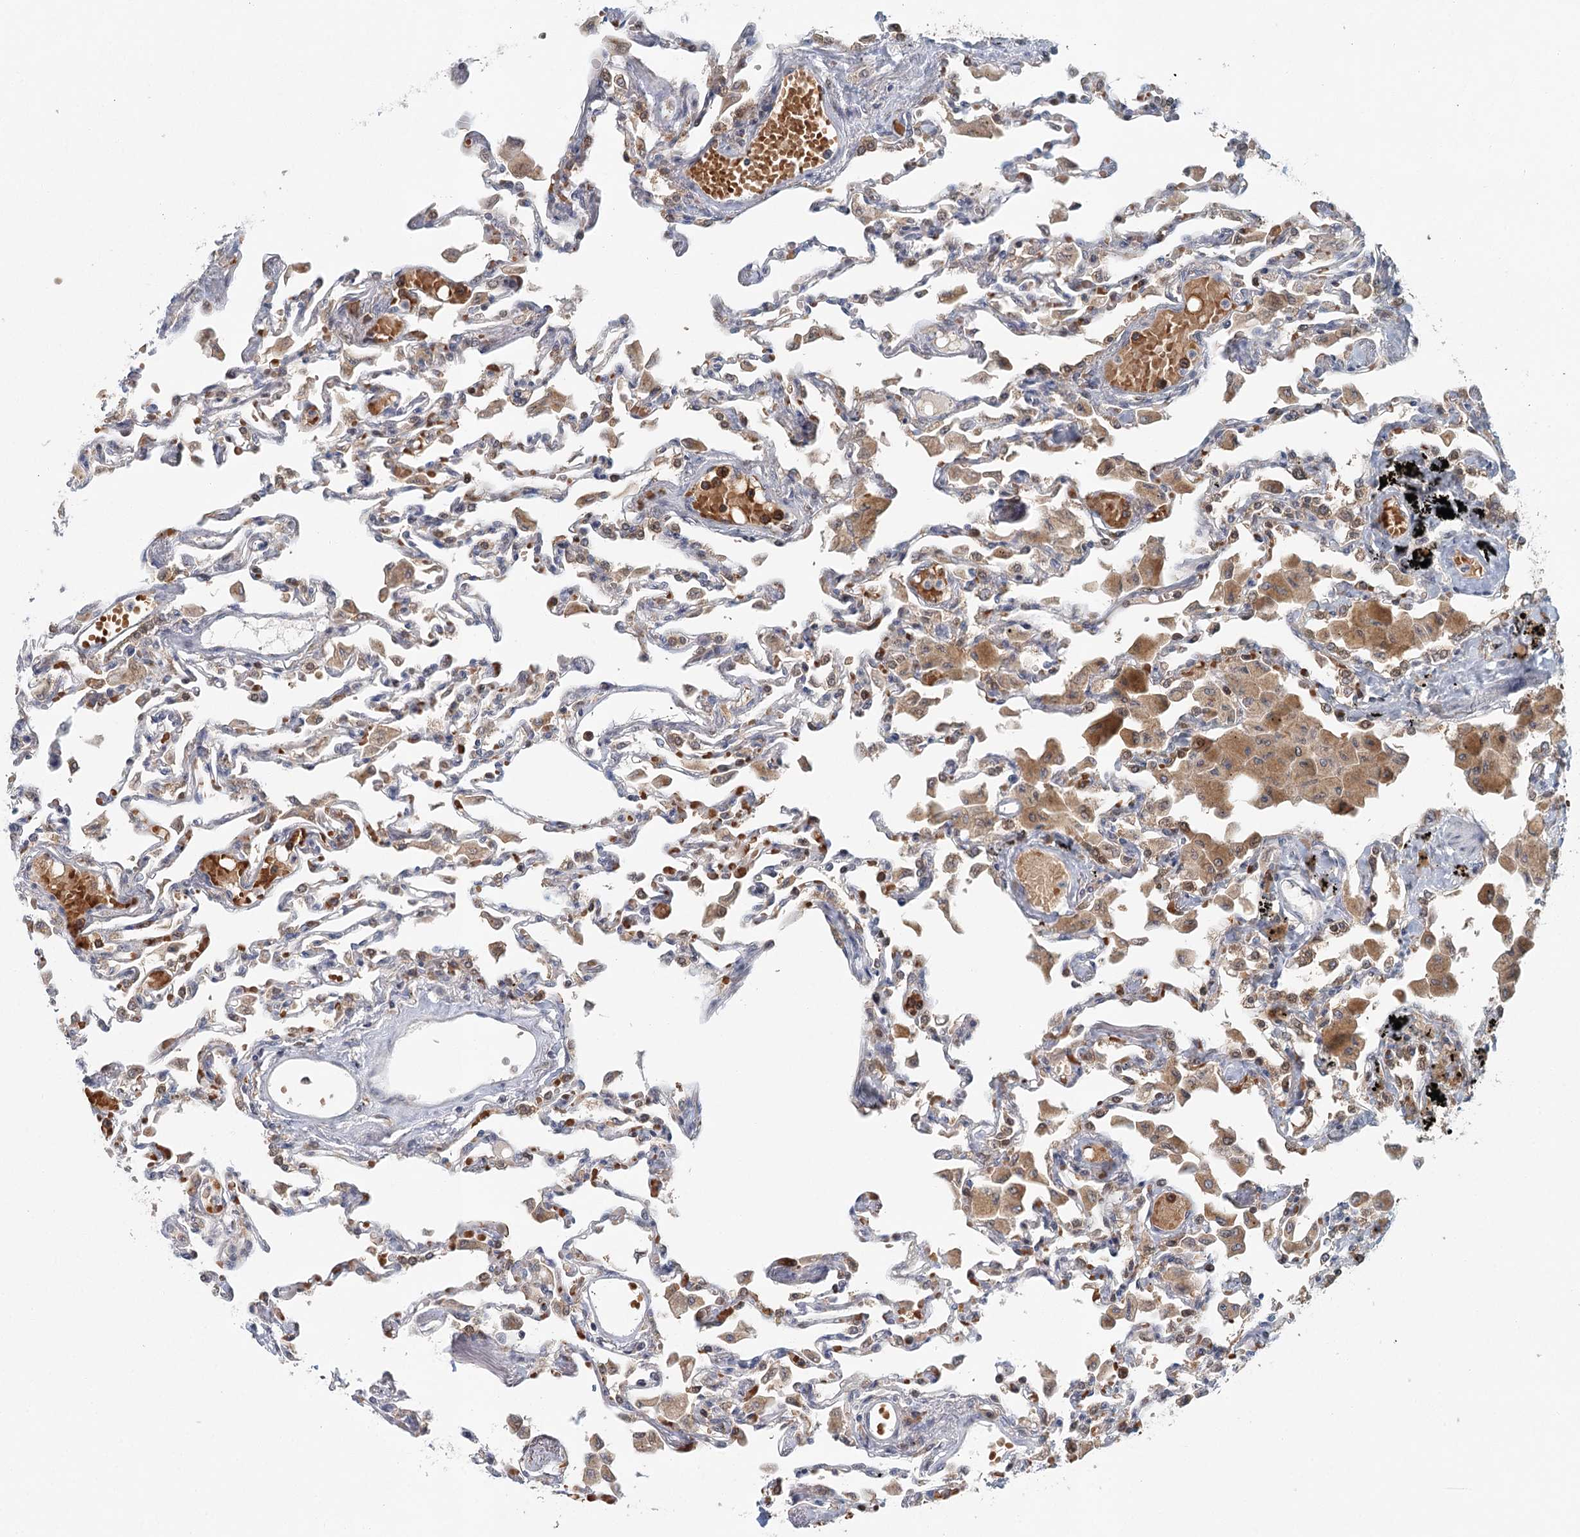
{"staining": {"intensity": "moderate", "quantity": "25%-75%", "location": "cytoplasmic/membranous"}, "tissue": "lung", "cell_type": "Alveolar cells", "image_type": "normal", "snomed": [{"axis": "morphology", "description": "Normal tissue, NOS"}, {"axis": "topography", "description": "Bronchus"}, {"axis": "topography", "description": "Lung"}], "caption": "Immunohistochemistry (IHC) of normal human lung shows medium levels of moderate cytoplasmic/membranous positivity in approximately 25%-75% of alveolar cells. Nuclei are stained in blue.", "gene": "ADK", "patient": {"sex": "female", "age": 49}}